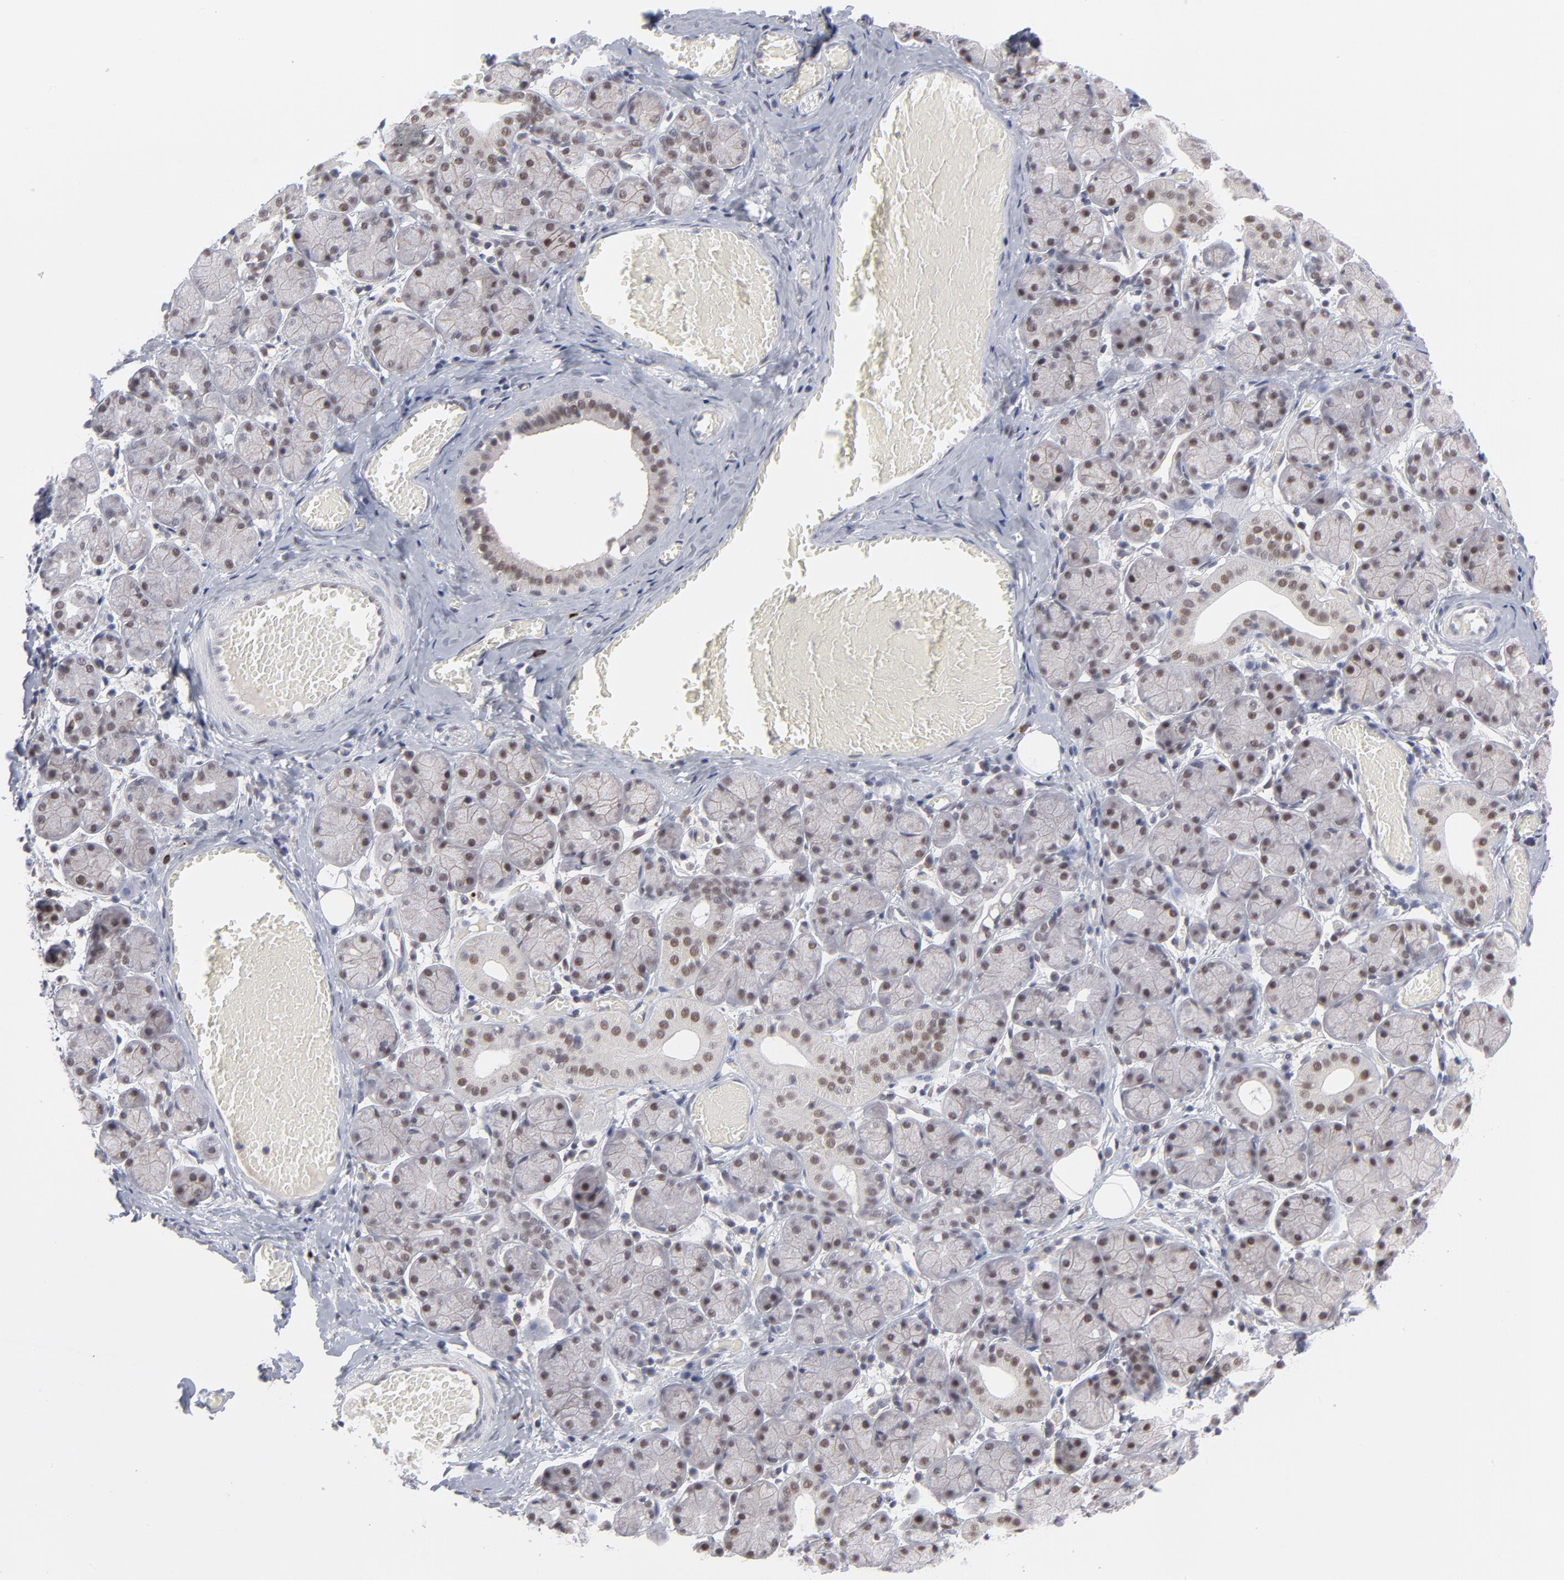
{"staining": {"intensity": "moderate", "quantity": "25%-75%", "location": "cytoplasmic/membranous,nuclear"}, "tissue": "salivary gland", "cell_type": "Glandular cells", "image_type": "normal", "snomed": [{"axis": "morphology", "description": "Normal tissue, NOS"}, {"axis": "topography", "description": "Salivary gland"}], "caption": "This is a micrograph of IHC staining of benign salivary gland, which shows moderate positivity in the cytoplasmic/membranous,nuclear of glandular cells.", "gene": "NBN", "patient": {"sex": "female", "age": 24}}